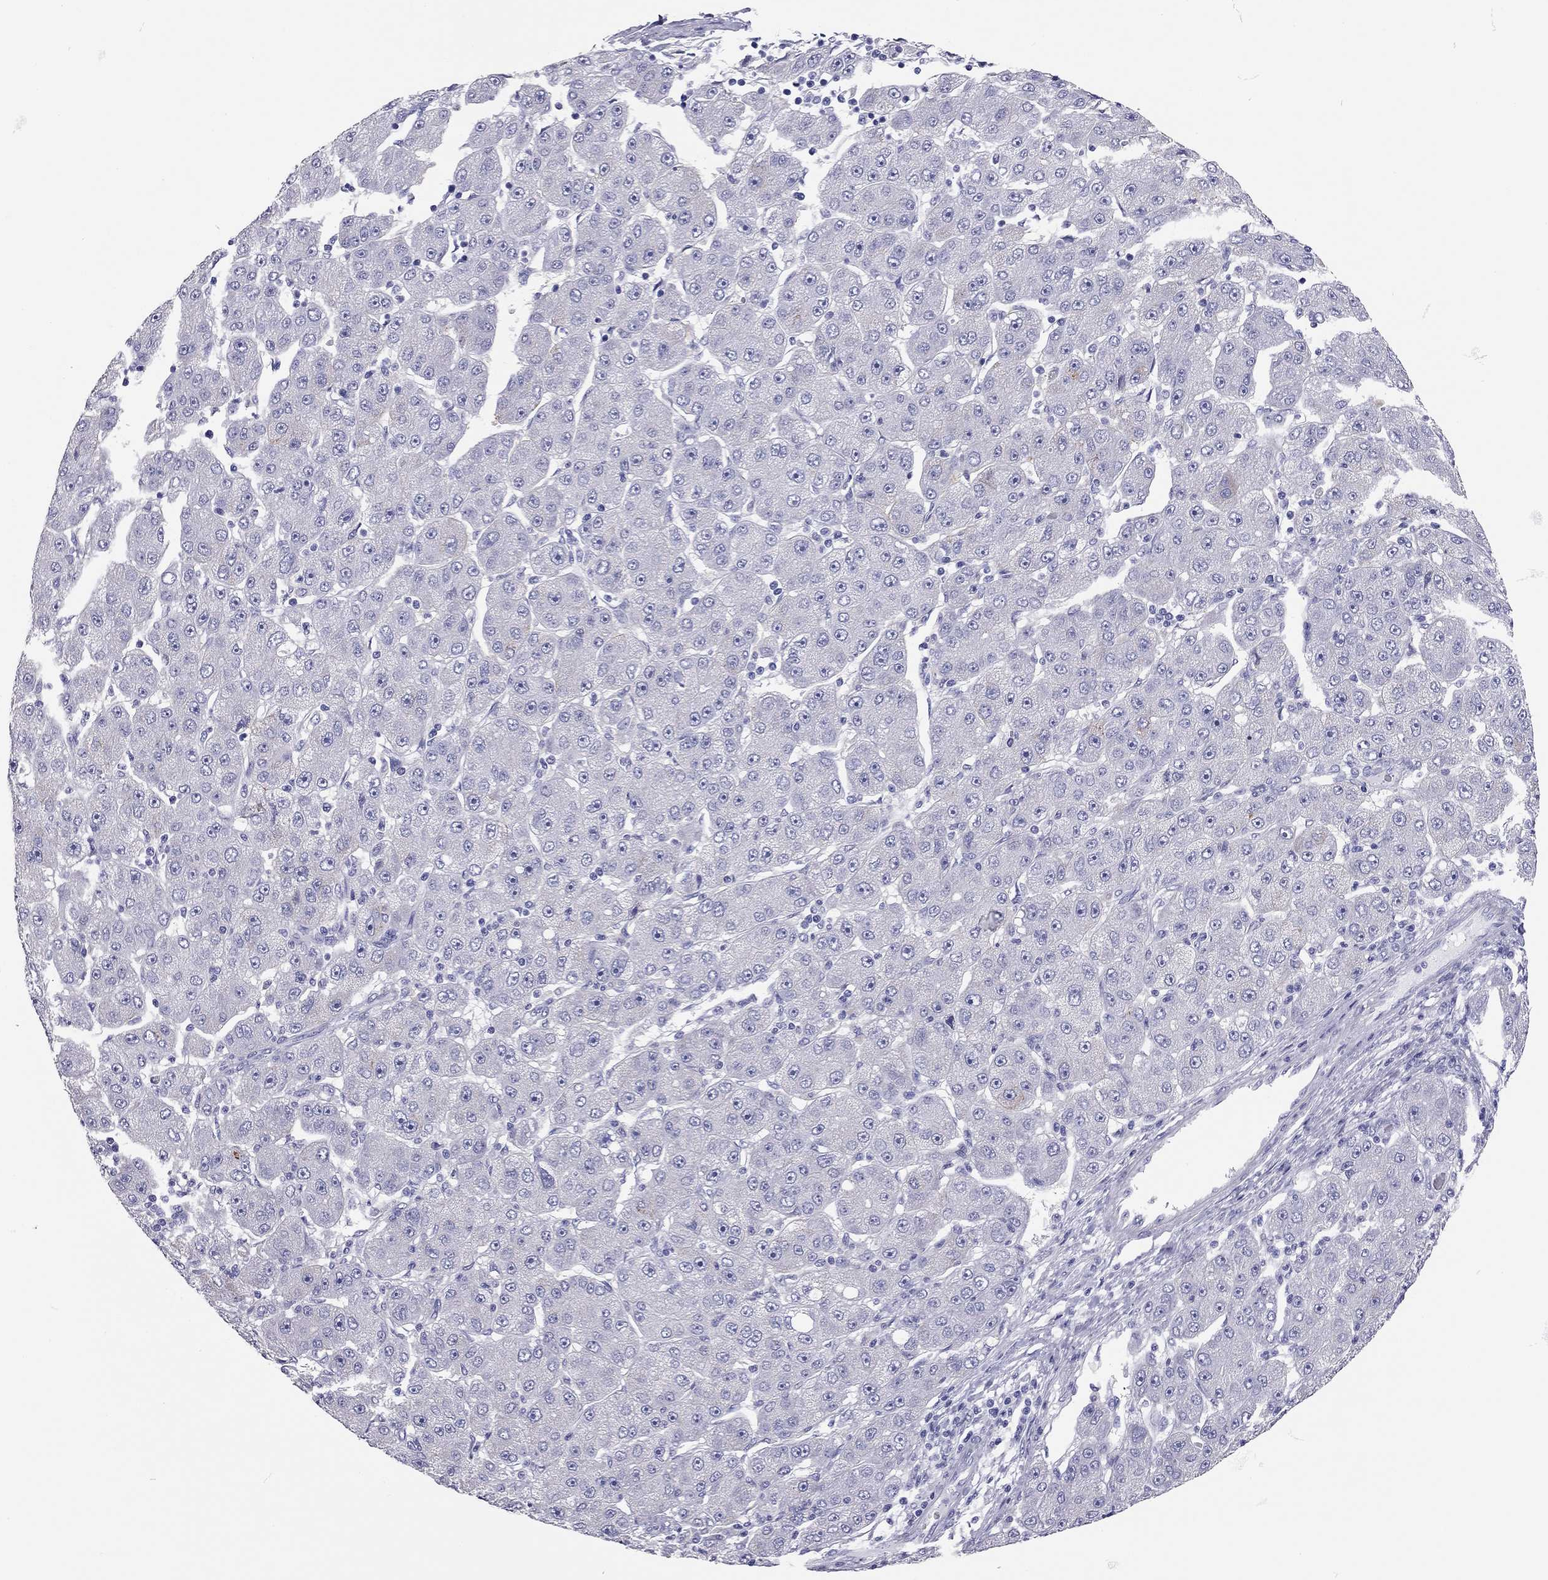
{"staining": {"intensity": "negative", "quantity": "none", "location": "none"}, "tissue": "liver cancer", "cell_type": "Tumor cells", "image_type": "cancer", "snomed": [{"axis": "morphology", "description": "Carcinoma, Hepatocellular, NOS"}, {"axis": "topography", "description": "Liver"}], "caption": "A high-resolution micrograph shows IHC staining of liver cancer (hepatocellular carcinoma), which reveals no significant staining in tumor cells. Brightfield microscopy of immunohistochemistry stained with DAB (3,3'-diaminobenzidine) (brown) and hematoxylin (blue), captured at high magnification.", "gene": "SCARB1", "patient": {"sex": "male", "age": 67}}